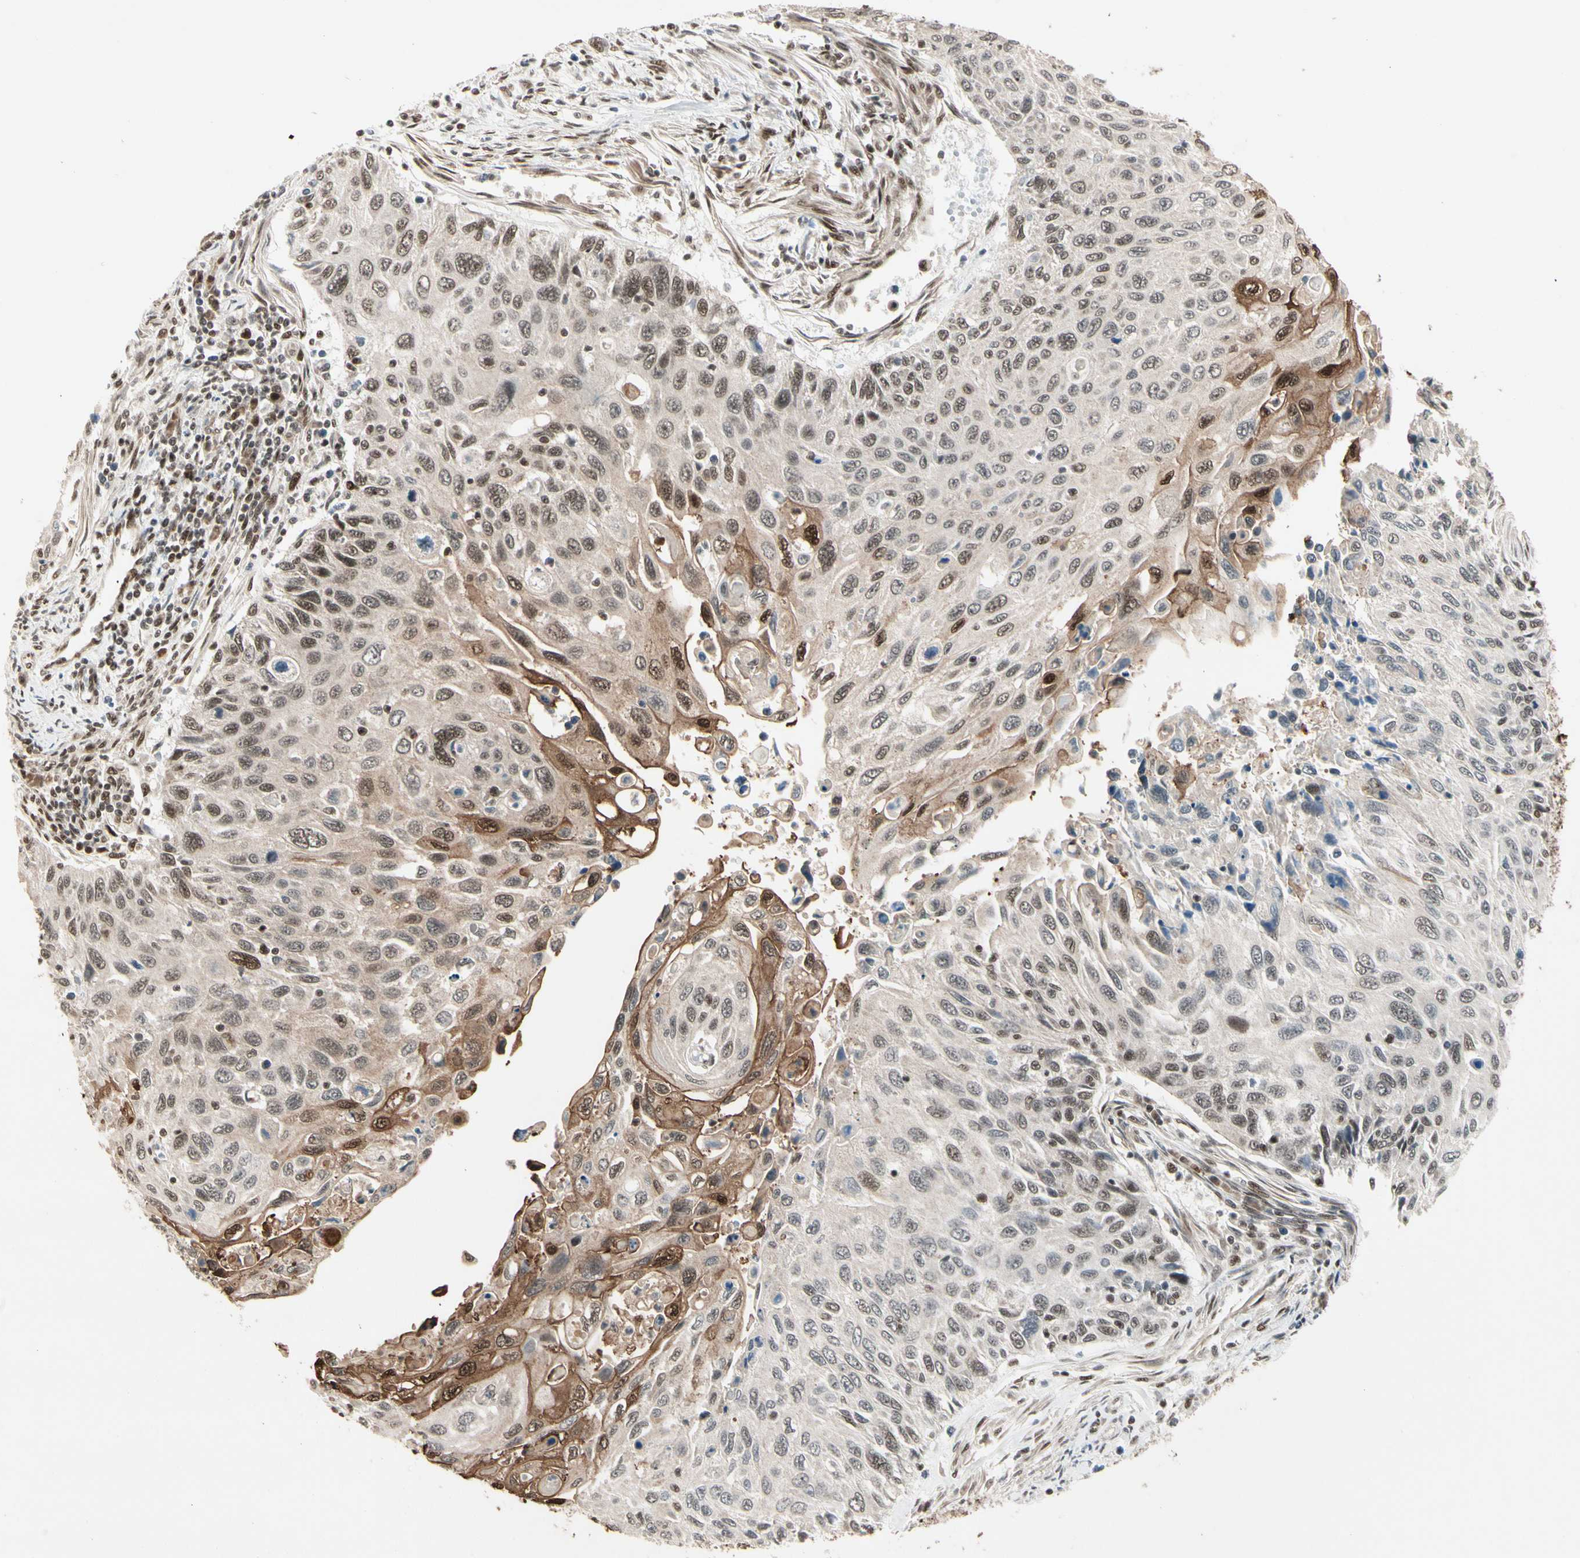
{"staining": {"intensity": "moderate", "quantity": ">75%", "location": "cytoplasmic/membranous,nuclear"}, "tissue": "cervical cancer", "cell_type": "Tumor cells", "image_type": "cancer", "snomed": [{"axis": "morphology", "description": "Squamous cell carcinoma, NOS"}, {"axis": "topography", "description": "Cervix"}], "caption": "Moderate cytoplasmic/membranous and nuclear positivity is seen in about >75% of tumor cells in cervical cancer. (IHC, brightfield microscopy, high magnification).", "gene": "CHAMP1", "patient": {"sex": "female", "age": 70}}